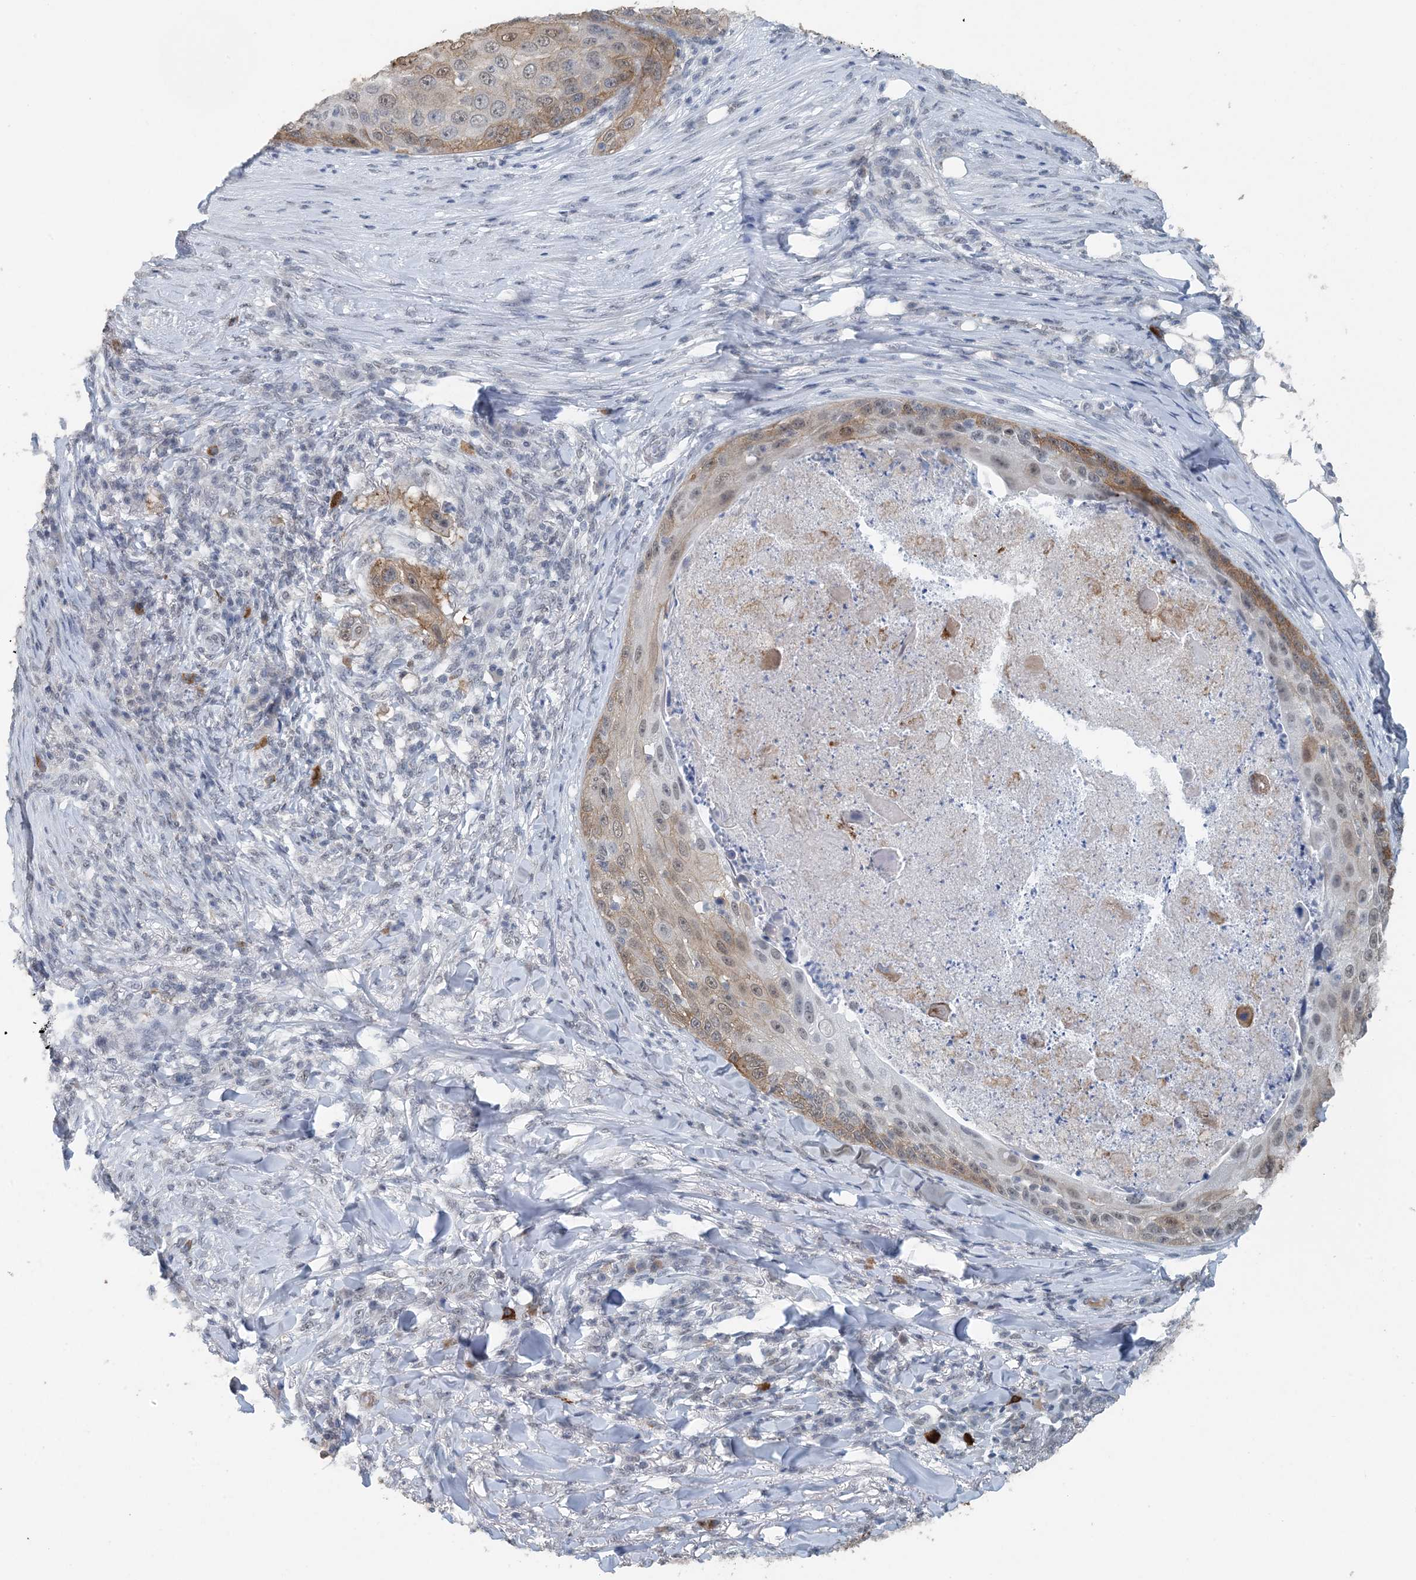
{"staining": {"intensity": "moderate", "quantity": ">75%", "location": "cytoplasmic/membranous,nuclear"}, "tissue": "skin cancer", "cell_type": "Tumor cells", "image_type": "cancer", "snomed": [{"axis": "morphology", "description": "Squamous cell carcinoma, NOS"}, {"axis": "topography", "description": "Skin"}], "caption": "Protein expression analysis of squamous cell carcinoma (skin) shows moderate cytoplasmic/membranous and nuclear positivity in approximately >75% of tumor cells.", "gene": "MBD2", "patient": {"sex": "female", "age": 44}}